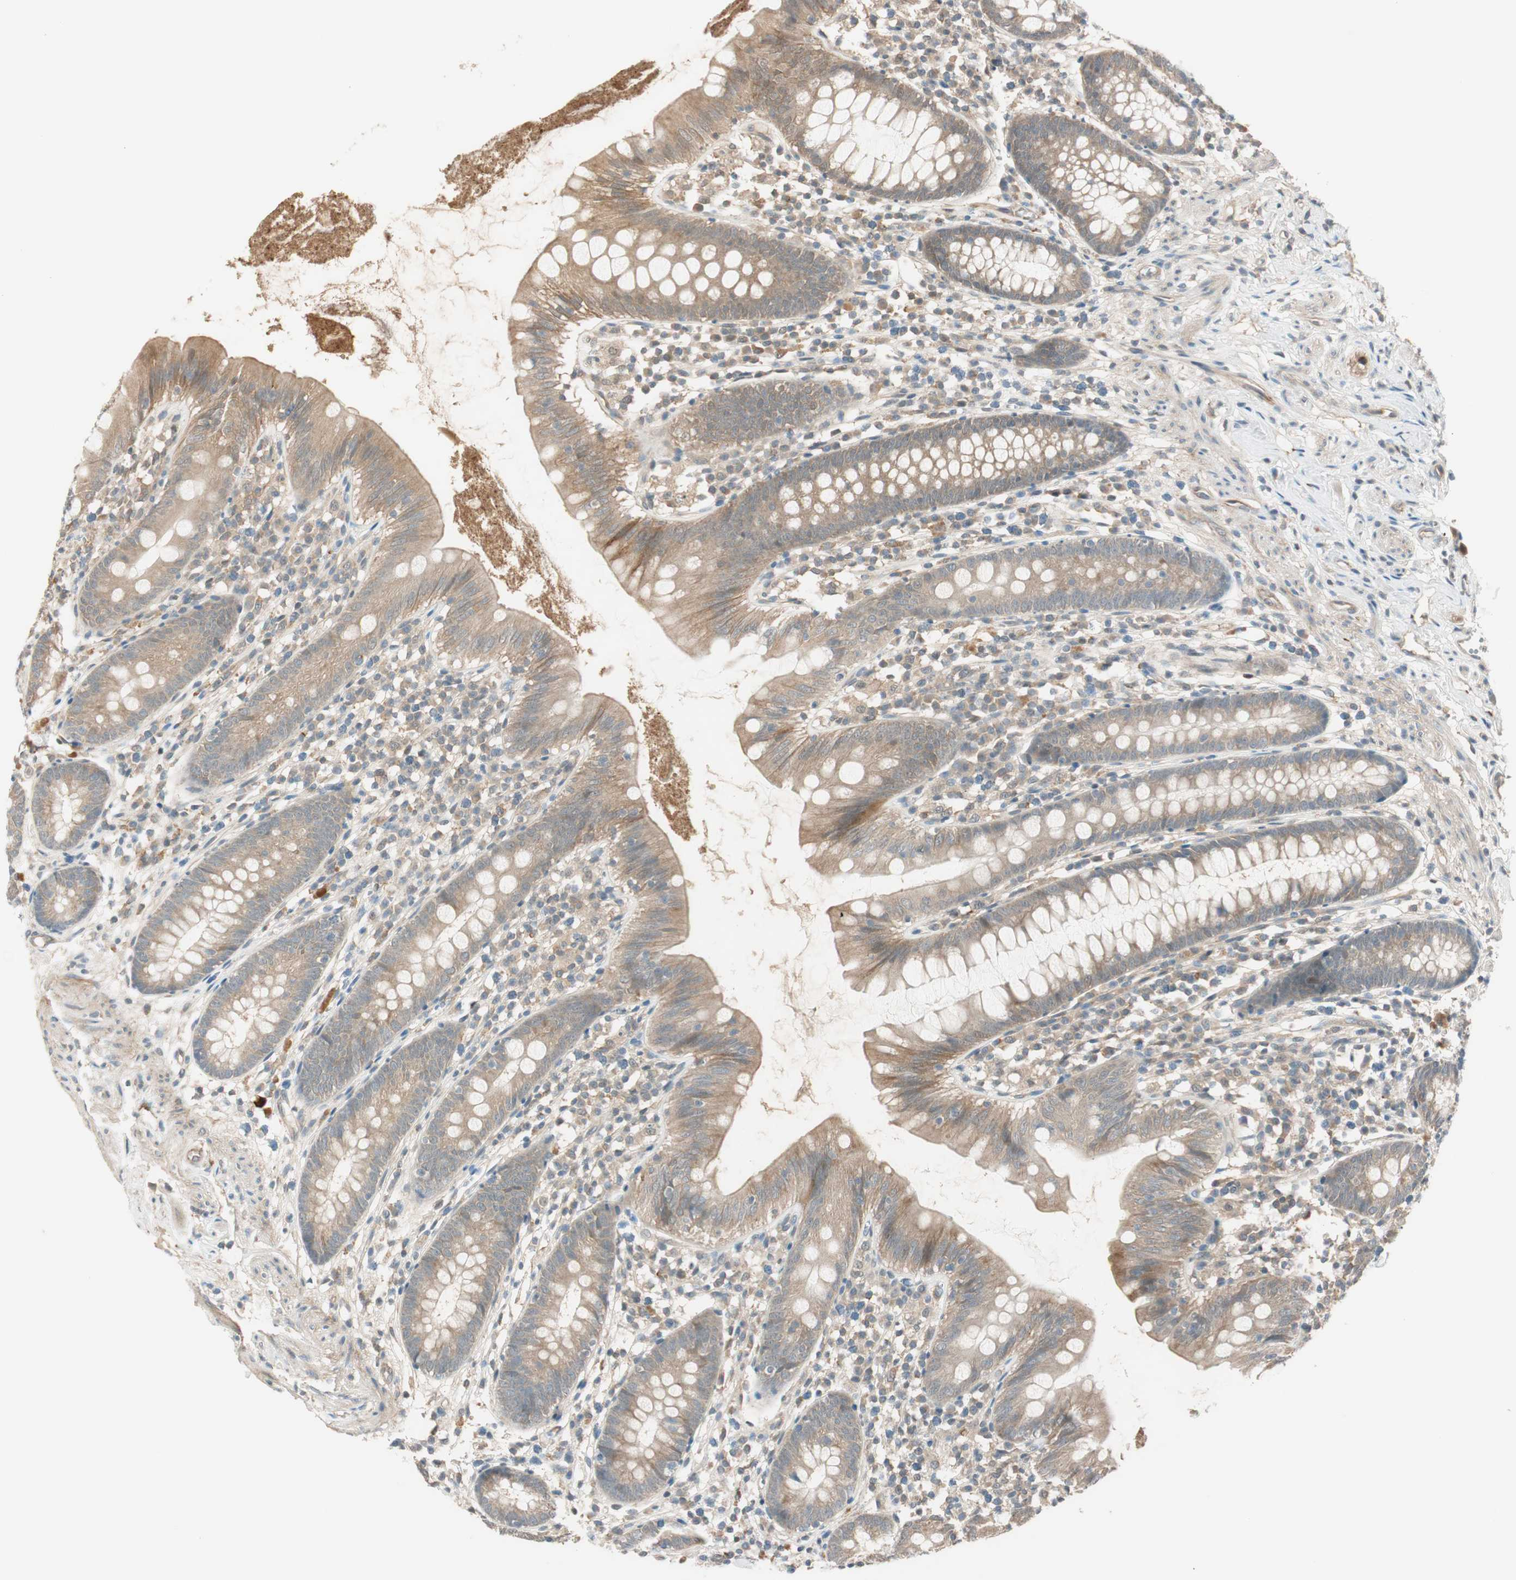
{"staining": {"intensity": "moderate", "quantity": ">75%", "location": "cytoplasmic/membranous"}, "tissue": "appendix", "cell_type": "Glandular cells", "image_type": "normal", "snomed": [{"axis": "morphology", "description": "Normal tissue, NOS"}, {"axis": "topography", "description": "Appendix"}], "caption": "Immunohistochemistry (IHC) of unremarkable human appendix shows medium levels of moderate cytoplasmic/membranous positivity in about >75% of glandular cells.", "gene": "PSMD8", "patient": {"sex": "male", "age": 52}}